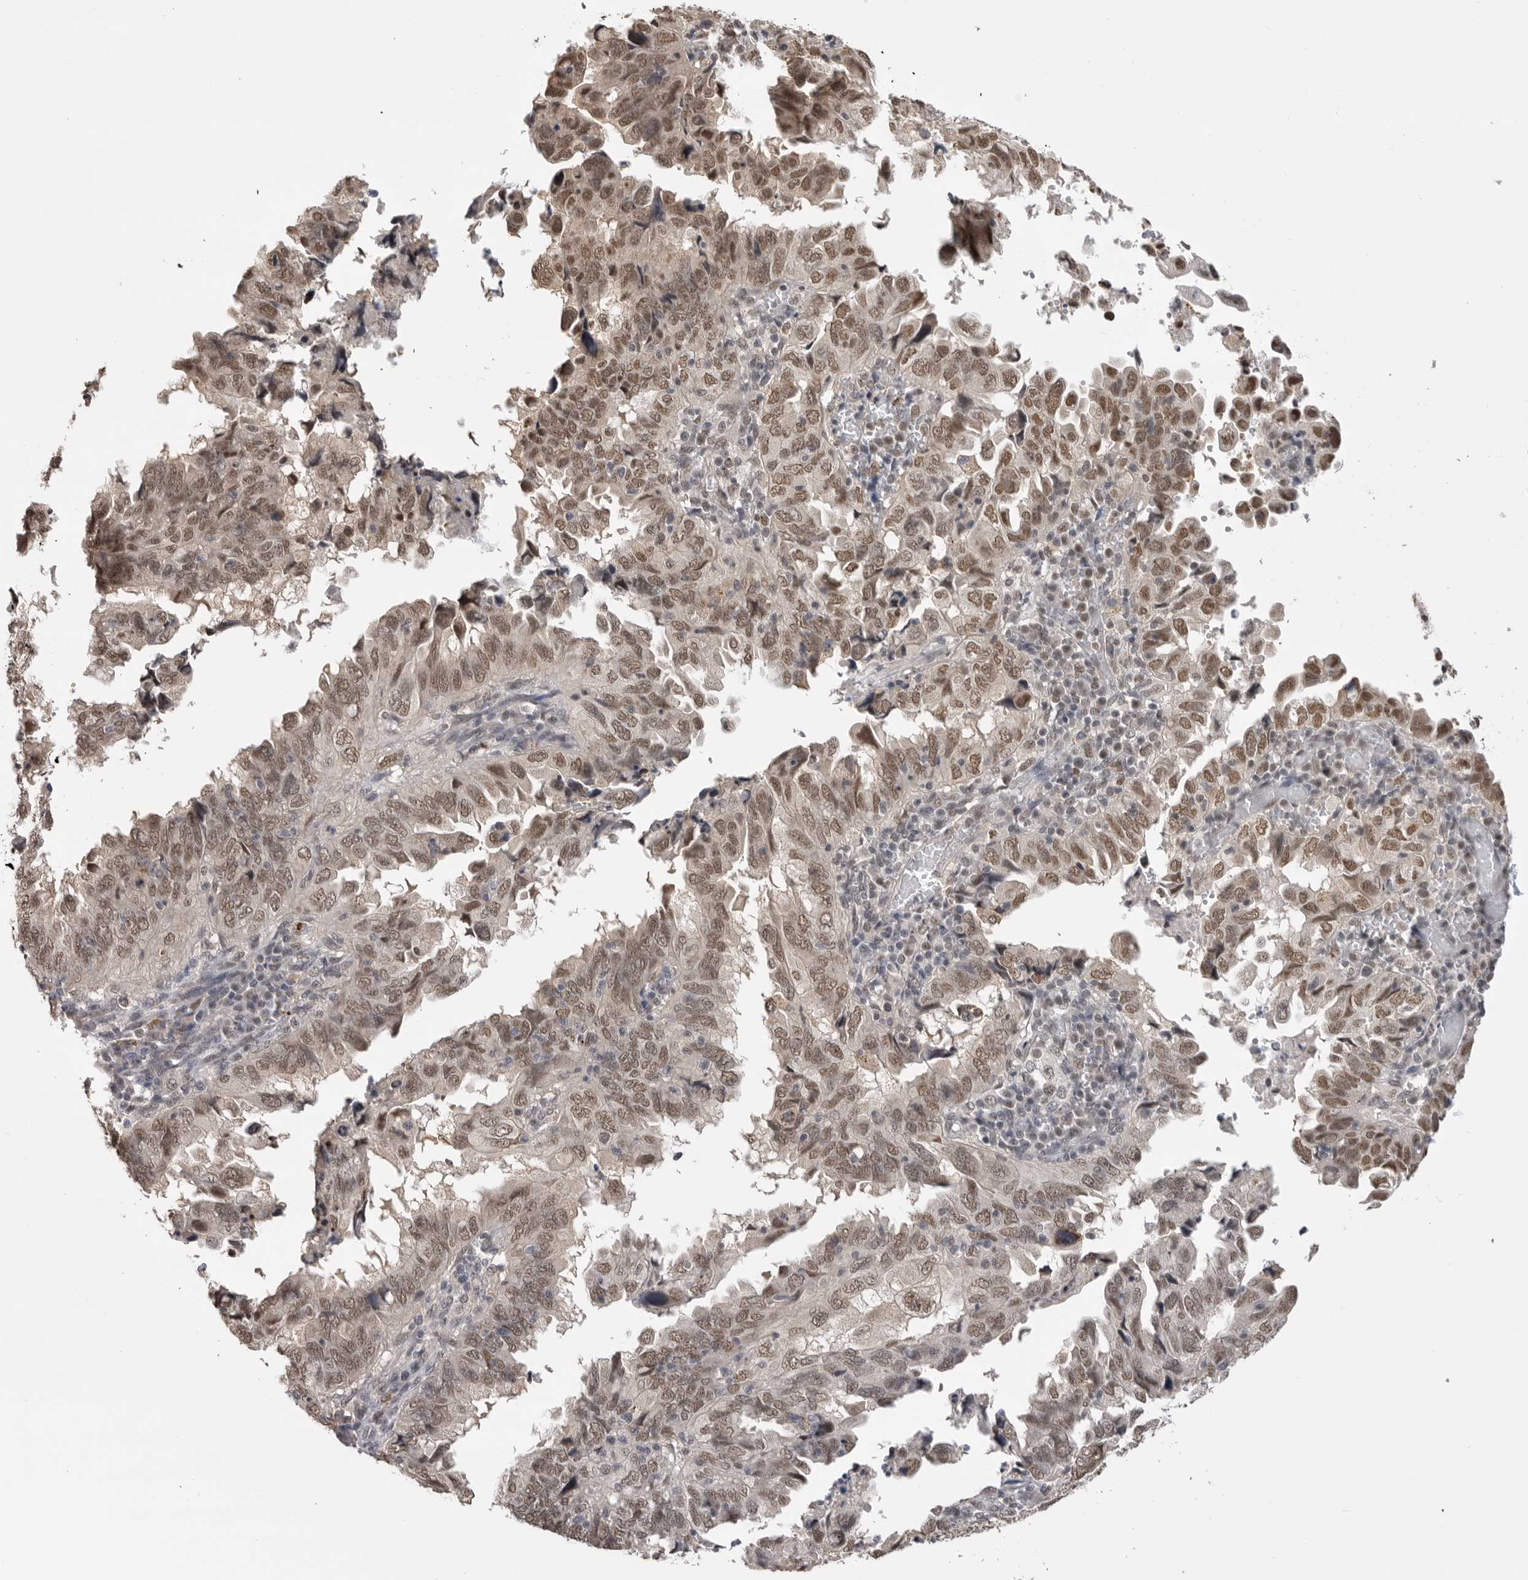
{"staining": {"intensity": "moderate", "quantity": ">75%", "location": "nuclear"}, "tissue": "endometrial cancer", "cell_type": "Tumor cells", "image_type": "cancer", "snomed": [{"axis": "morphology", "description": "Adenocarcinoma, NOS"}, {"axis": "topography", "description": "Uterus"}], "caption": "Immunohistochemistry of human endometrial cancer (adenocarcinoma) displays medium levels of moderate nuclear expression in about >75% of tumor cells.", "gene": "BCLAF3", "patient": {"sex": "female", "age": 77}}